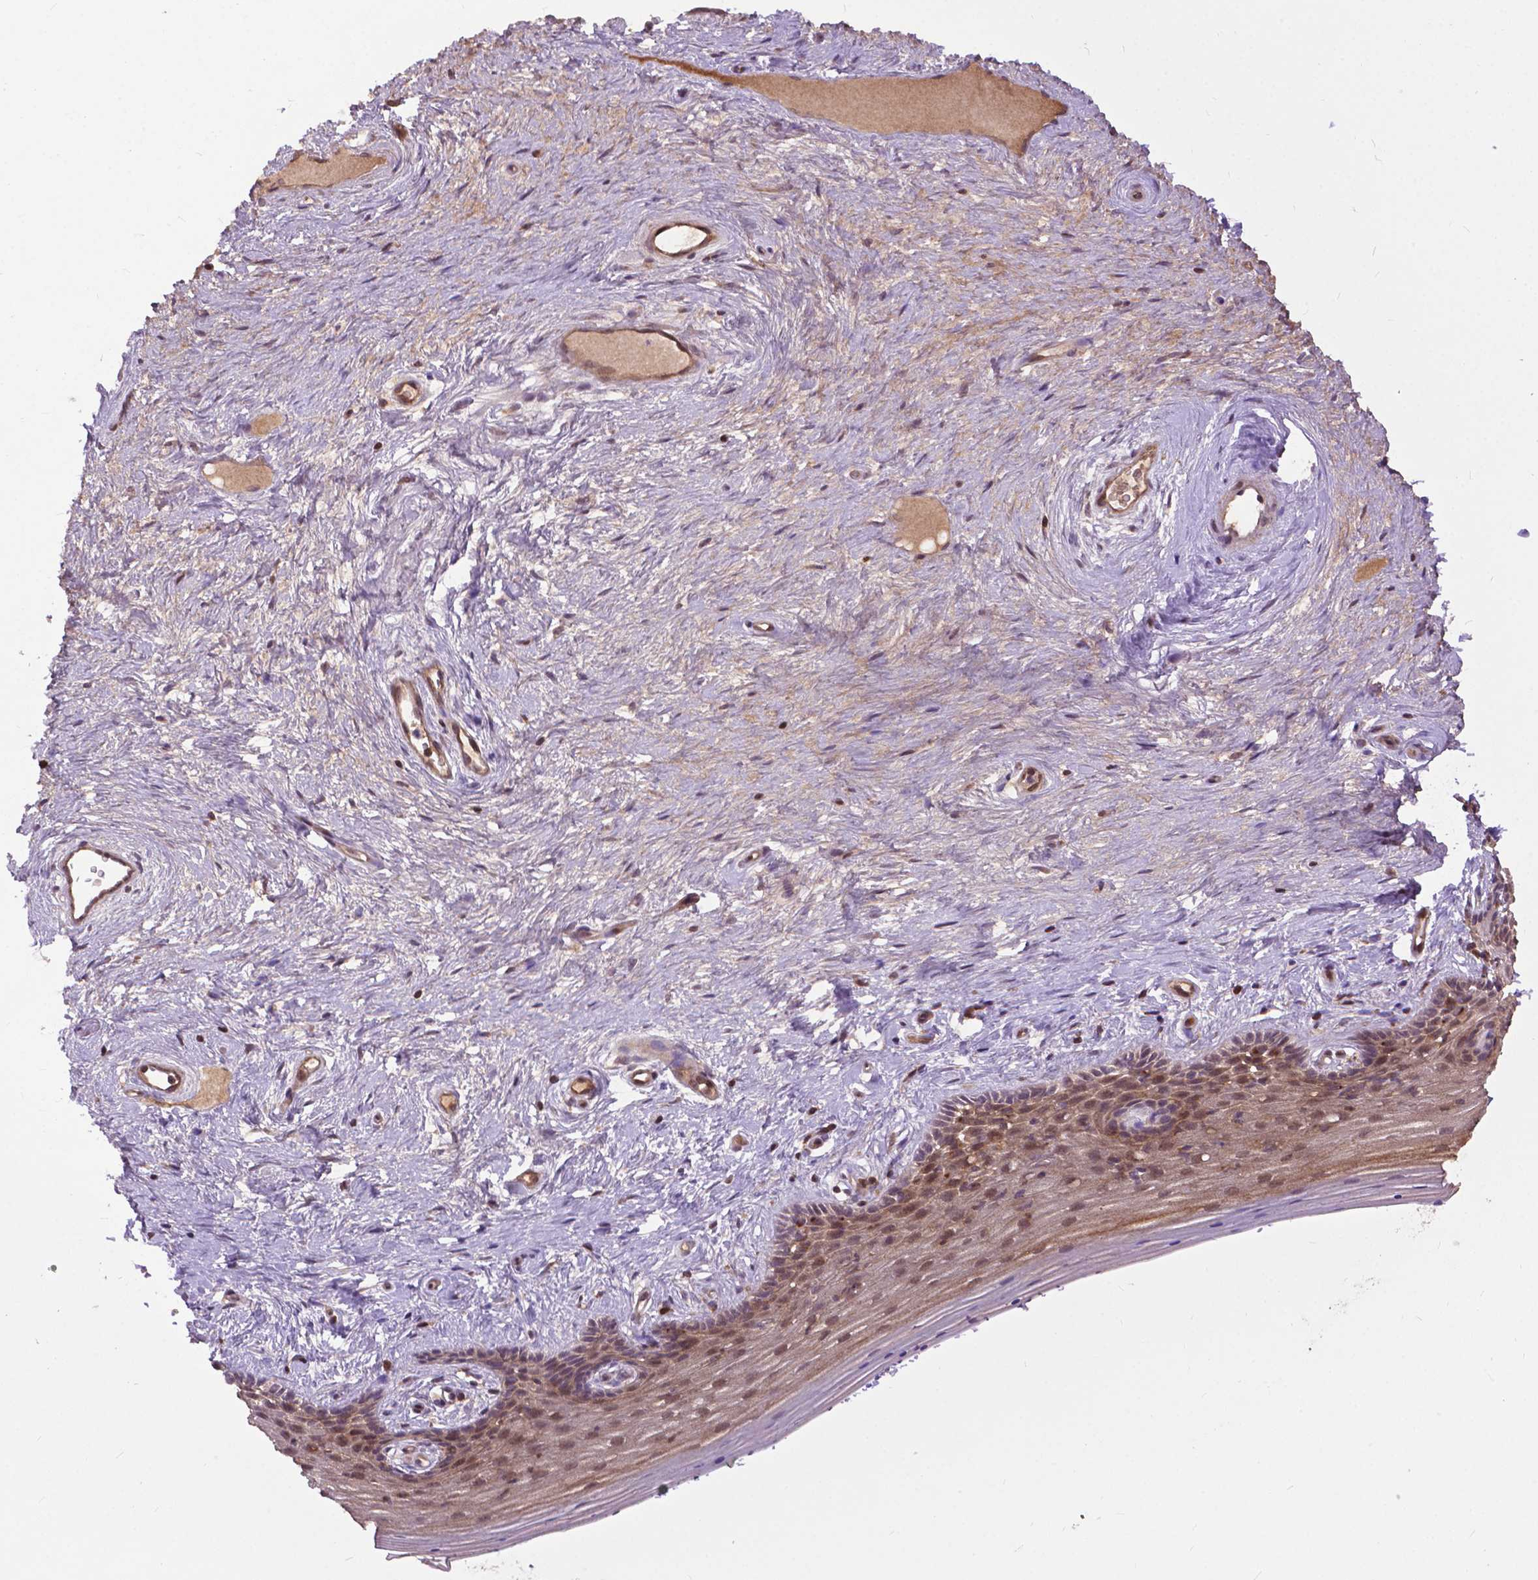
{"staining": {"intensity": "moderate", "quantity": ">75%", "location": "cytoplasmic/membranous"}, "tissue": "vagina", "cell_type": "Squamous epithelial cells", "image_type": "normal", "snomed": [{"axis": "morphology", "description": "Normal tissue, NOS"}, {"axis": "topography", "description": "Vagina"}], "caption": "Brown immunohistochemical staining in unremarkable vagina exhibits moderate cytoplasmic/membranous expression in approximately >75% of squamous epithelial cells.", "gene": "CHMP4A", "patient": {"sex": "female", "age": 45}}